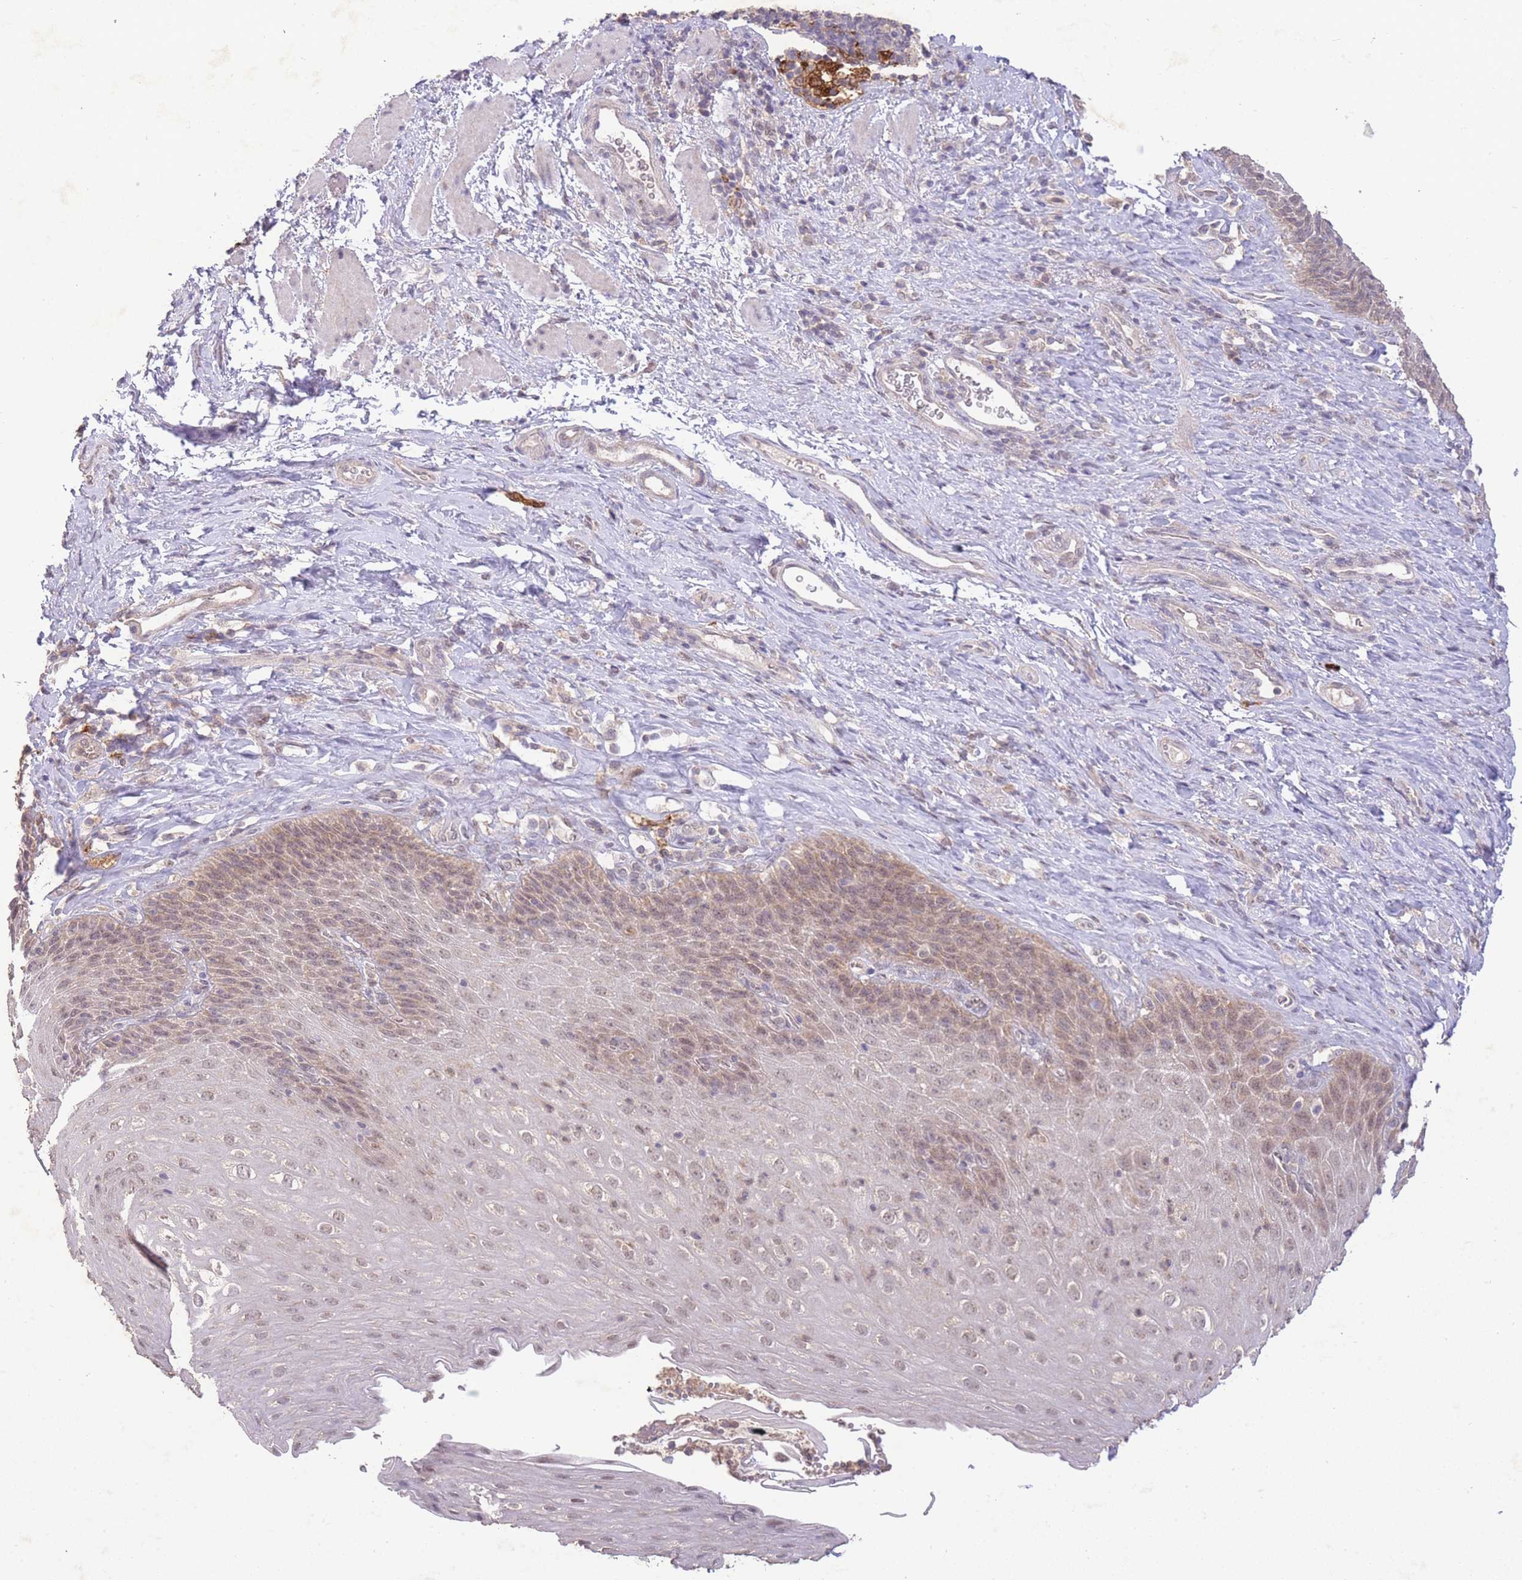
{"staining": {"intensity": "weak", "quantity": "25%-75%", "location": "nuclear"}, "tissue": "esophagus", "cell_type": "Squamous epithelial cells", "image_type": "normal", "snomed": [{"axis": "morphology", "description": "Normal tissue, NOS"}, {"axis": "topography", "description": "Esophagus"}], "caption": "IHC of benign esophagus displays low levels of weak nuclear staining in about 25%-75% of squamous epithelial cells. The staining was performed using DAB, with brown indicating positive protein expression. Nuclei are stained blue with hematoxylin.", "gene": "RNF144B", "patient": {"sex": "female", "age": 61}}